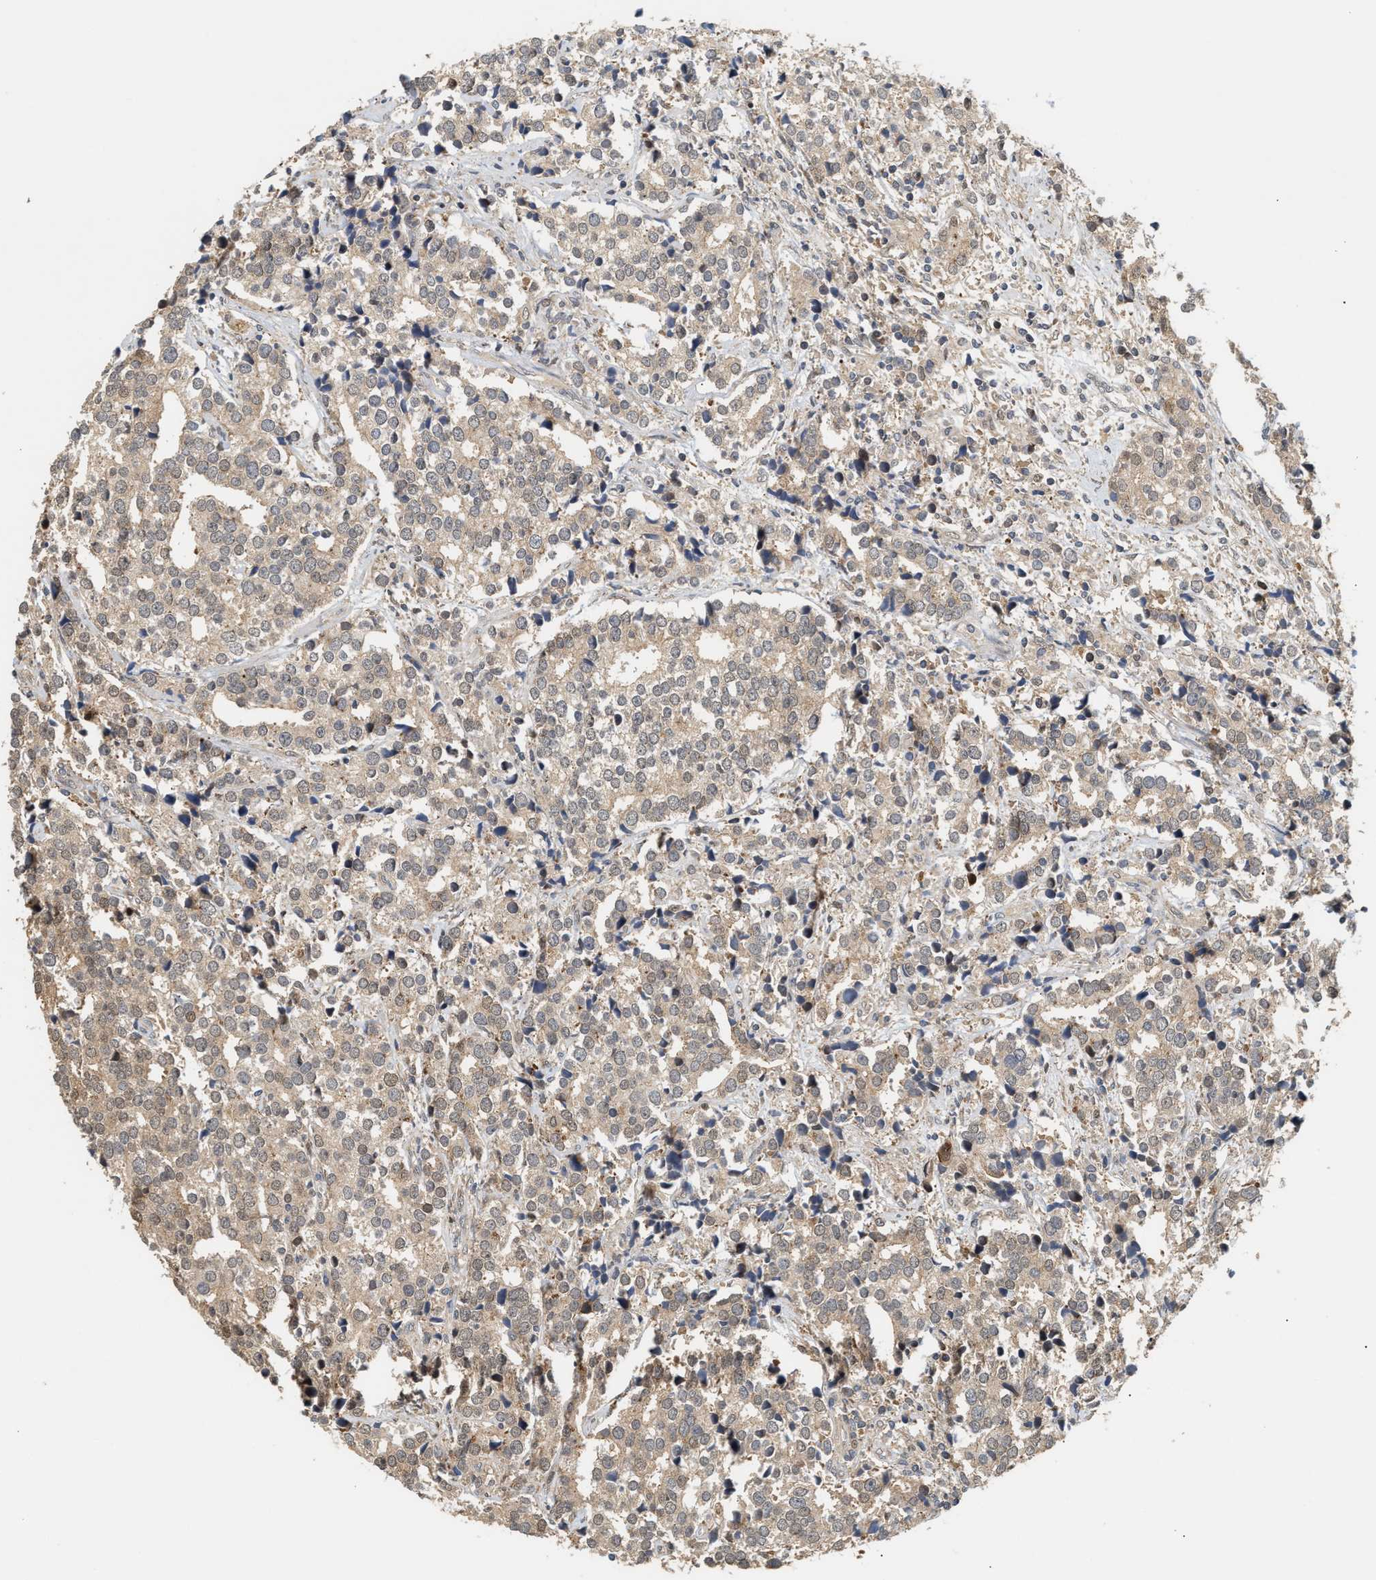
{"staining": {"intensity": "weak", "quantity": "25%-75%", "location": "cytoplasmic/membranous,nuclear"}, "tissue": "prostate cancer", "cell_type": "Tumor cells", "image_type": "cancer", "snomed": [{"axis": "morphology", "description": "Adenocarcinoma, High grade"}, {"axis": "topography", "description": "Prostate"}], "caption": "Immunohistochemical staining of adenocarcinoma (high-grade) (prostate) displays low levels of weak cytoplasmic/membranous and nuclear staining in about 25%-75% of tumor cells.", "gene": "ABHD5", "patient": {"sex": "male", "age": 71}}